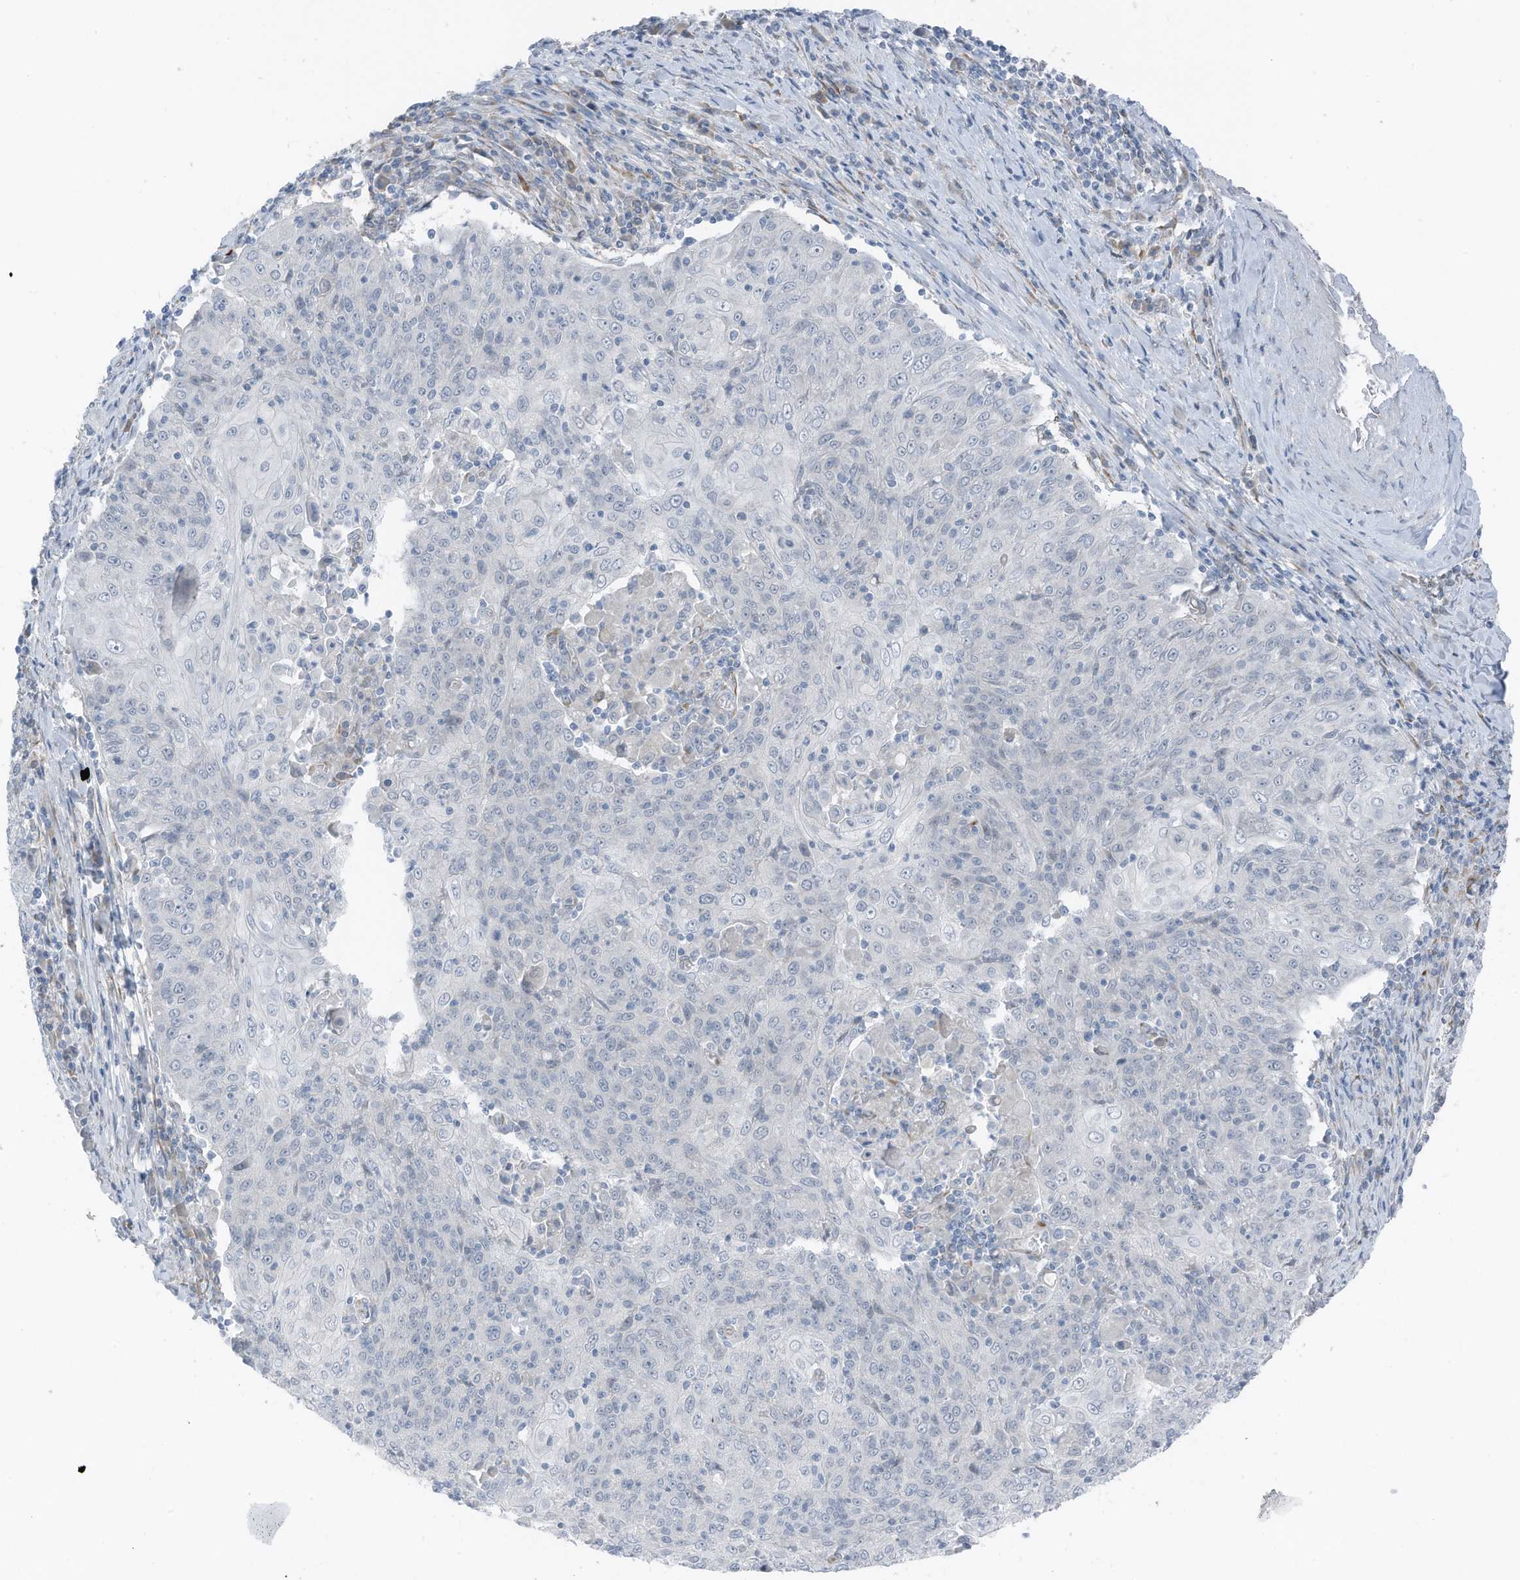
{"staining": {"intensity": "negative", "quantity": "none", "location": "none"}, "tissue": "cervical cancer", "cell_type": "Tumor cells", "image_type": "cancer", "snomed": [{"axis": "morphology", "description": "Squamous cell carcinoma, NOS"}, {"axis": "topography", "description": "Cervix"}], "caption": "DAB immunohistochemical staining of cervical cancer shows no significant staining in tumor cells.", "gene": "ARHGEF33", "patient": {"sex": "female", "age": 48}}